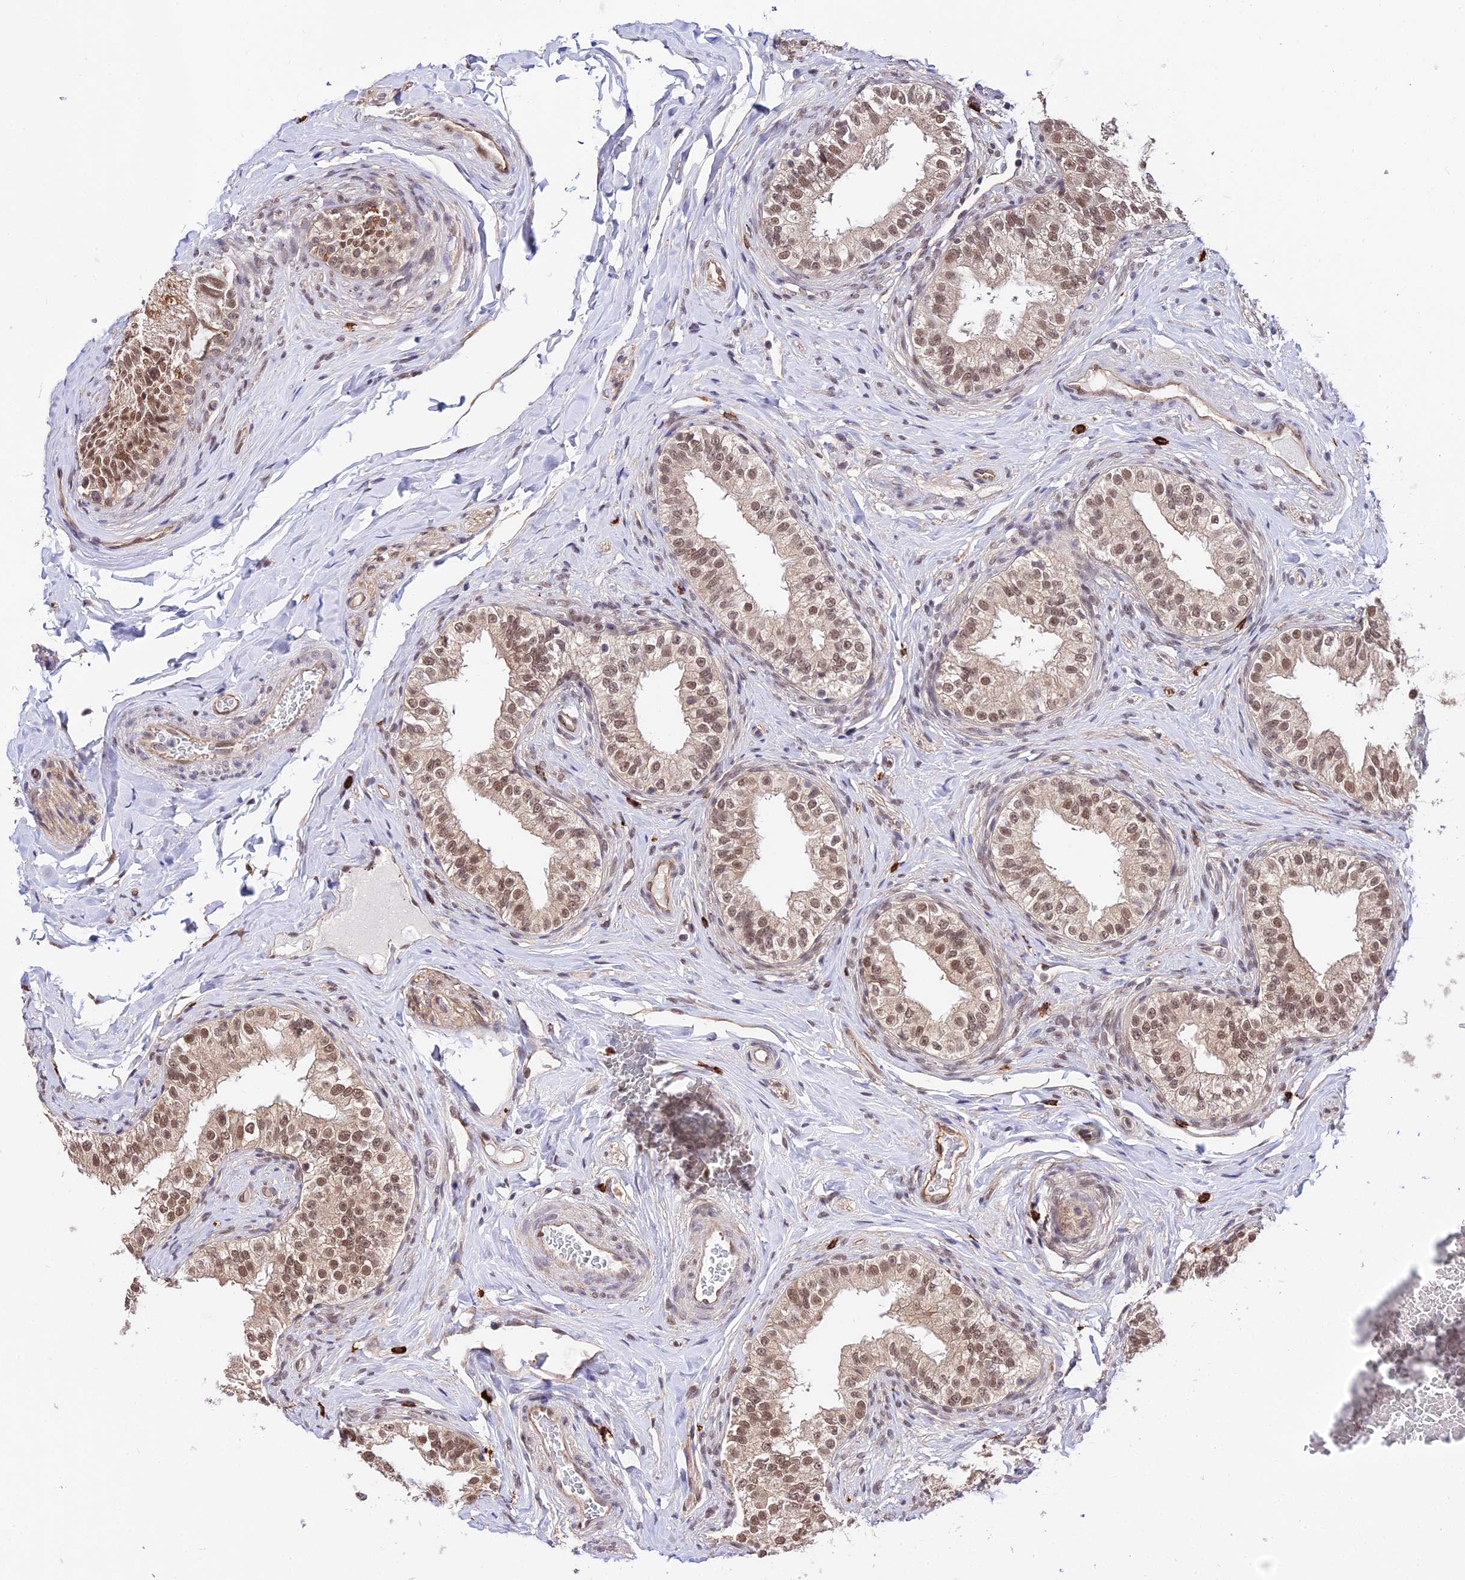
{"staining": {"intensity": "moderate", "quantity": ">75%", "location": "nuclear"}, "tissue": "epididymis", "cell_type": "Glandular cells", "image_type": "normal", "snomed": [{"axis": "morphology", "description": "Normal tissue, NOS"}, {"axis": "topography", "description": "Epididymis"}], "caption": "A medium amount of moderate nuclear staining is identified in about >75% of glandular cells in unremarkable epididymis. (DAB IHC, brown staining for protein, blue staining for nuclei).", "gene": "POLR2I", "patient": {"sex": "male", "age": 49}}